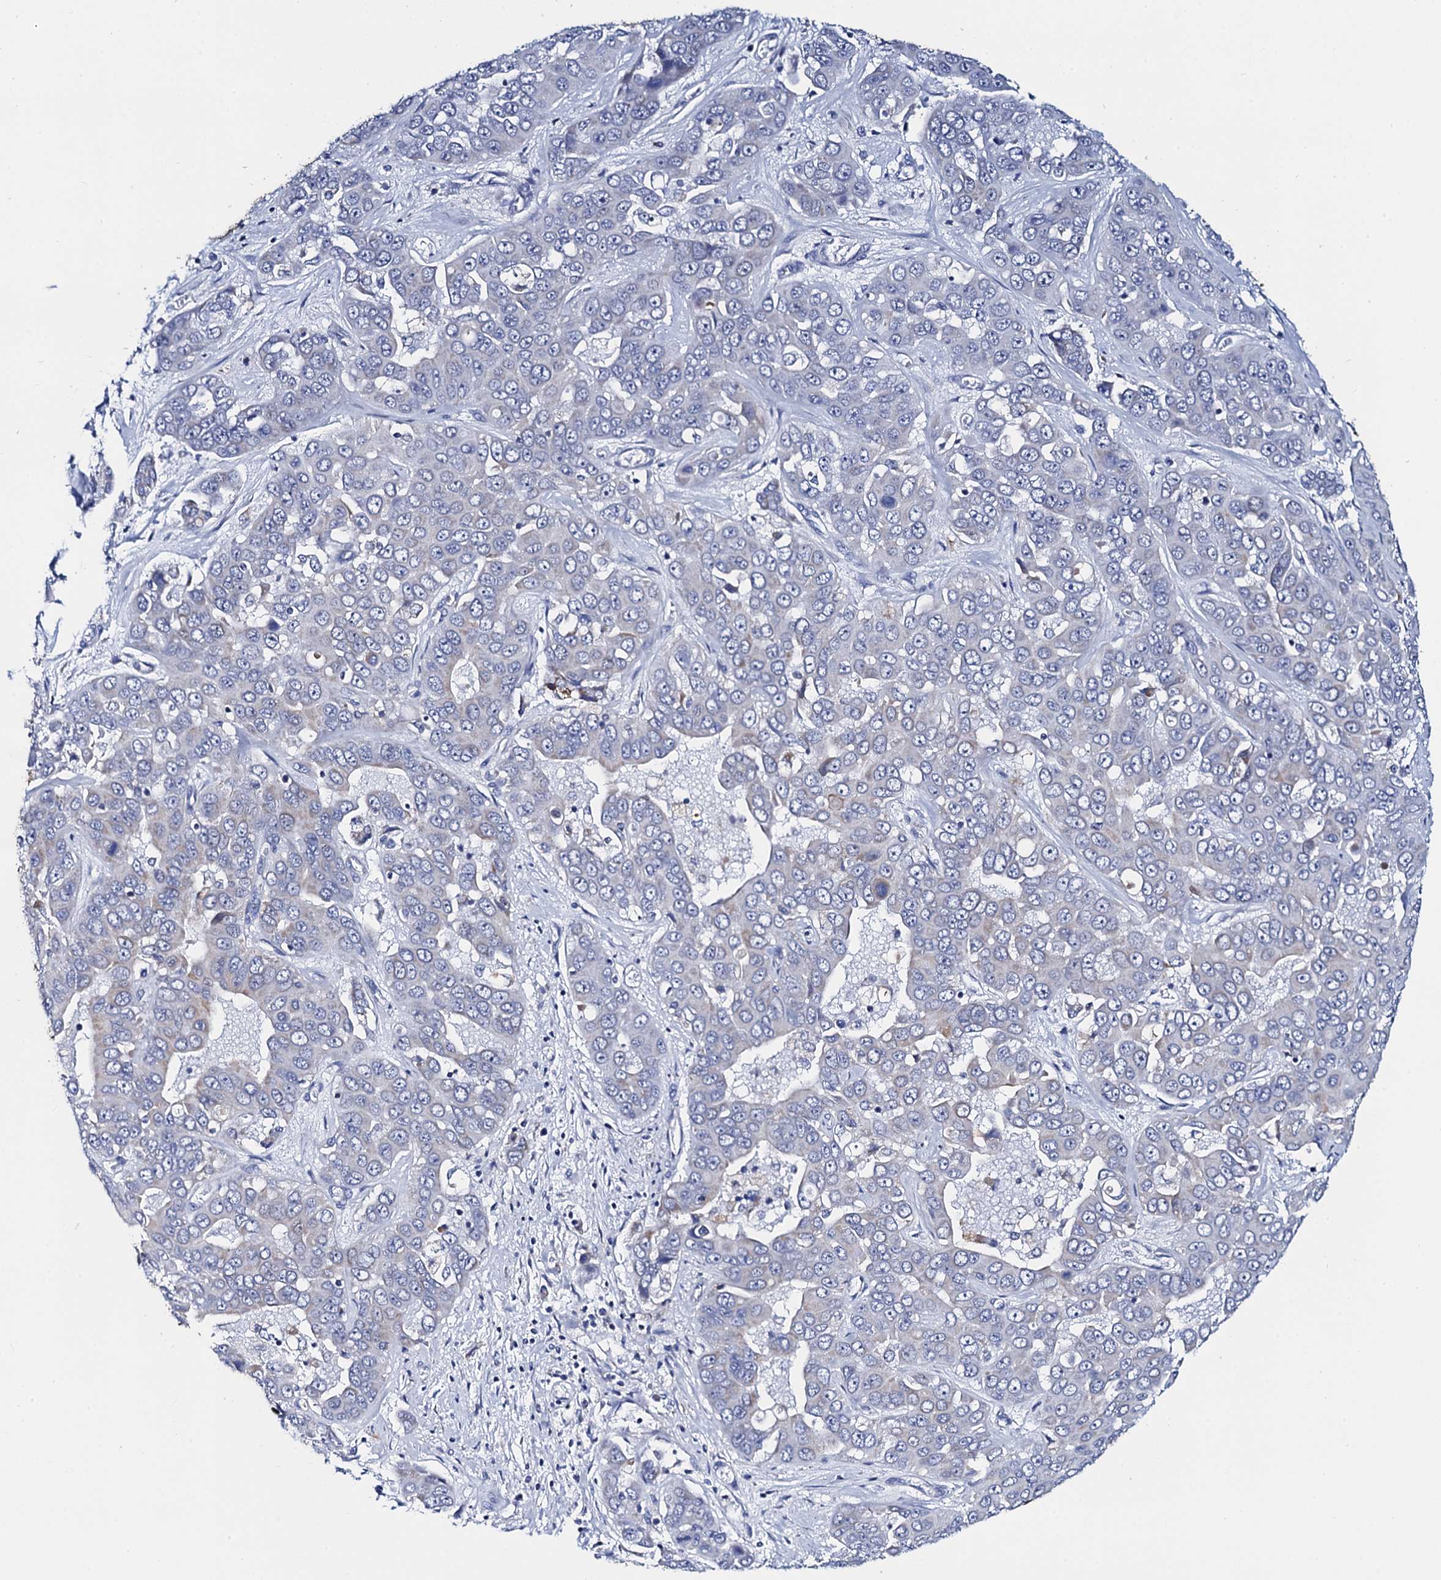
{"staining": {"intensity": "negative", "quantity": "none", "location": "none"}, "tissue": "liver cancer", "cell_type": "Tumor cells", "image_type": "cancer", "snomed": [{"axis": "morphology", "description": "Cholangiocarcinoma"}, {"axis": "topography", "description": "Liver"}], "caption": "Cholangiocarcinoma (liver) was stained to show a protein in brown. There is no significant positivity in tumor cells.", "gene": "ACADSB", "patient": {"sex": "female", "age": 52}}